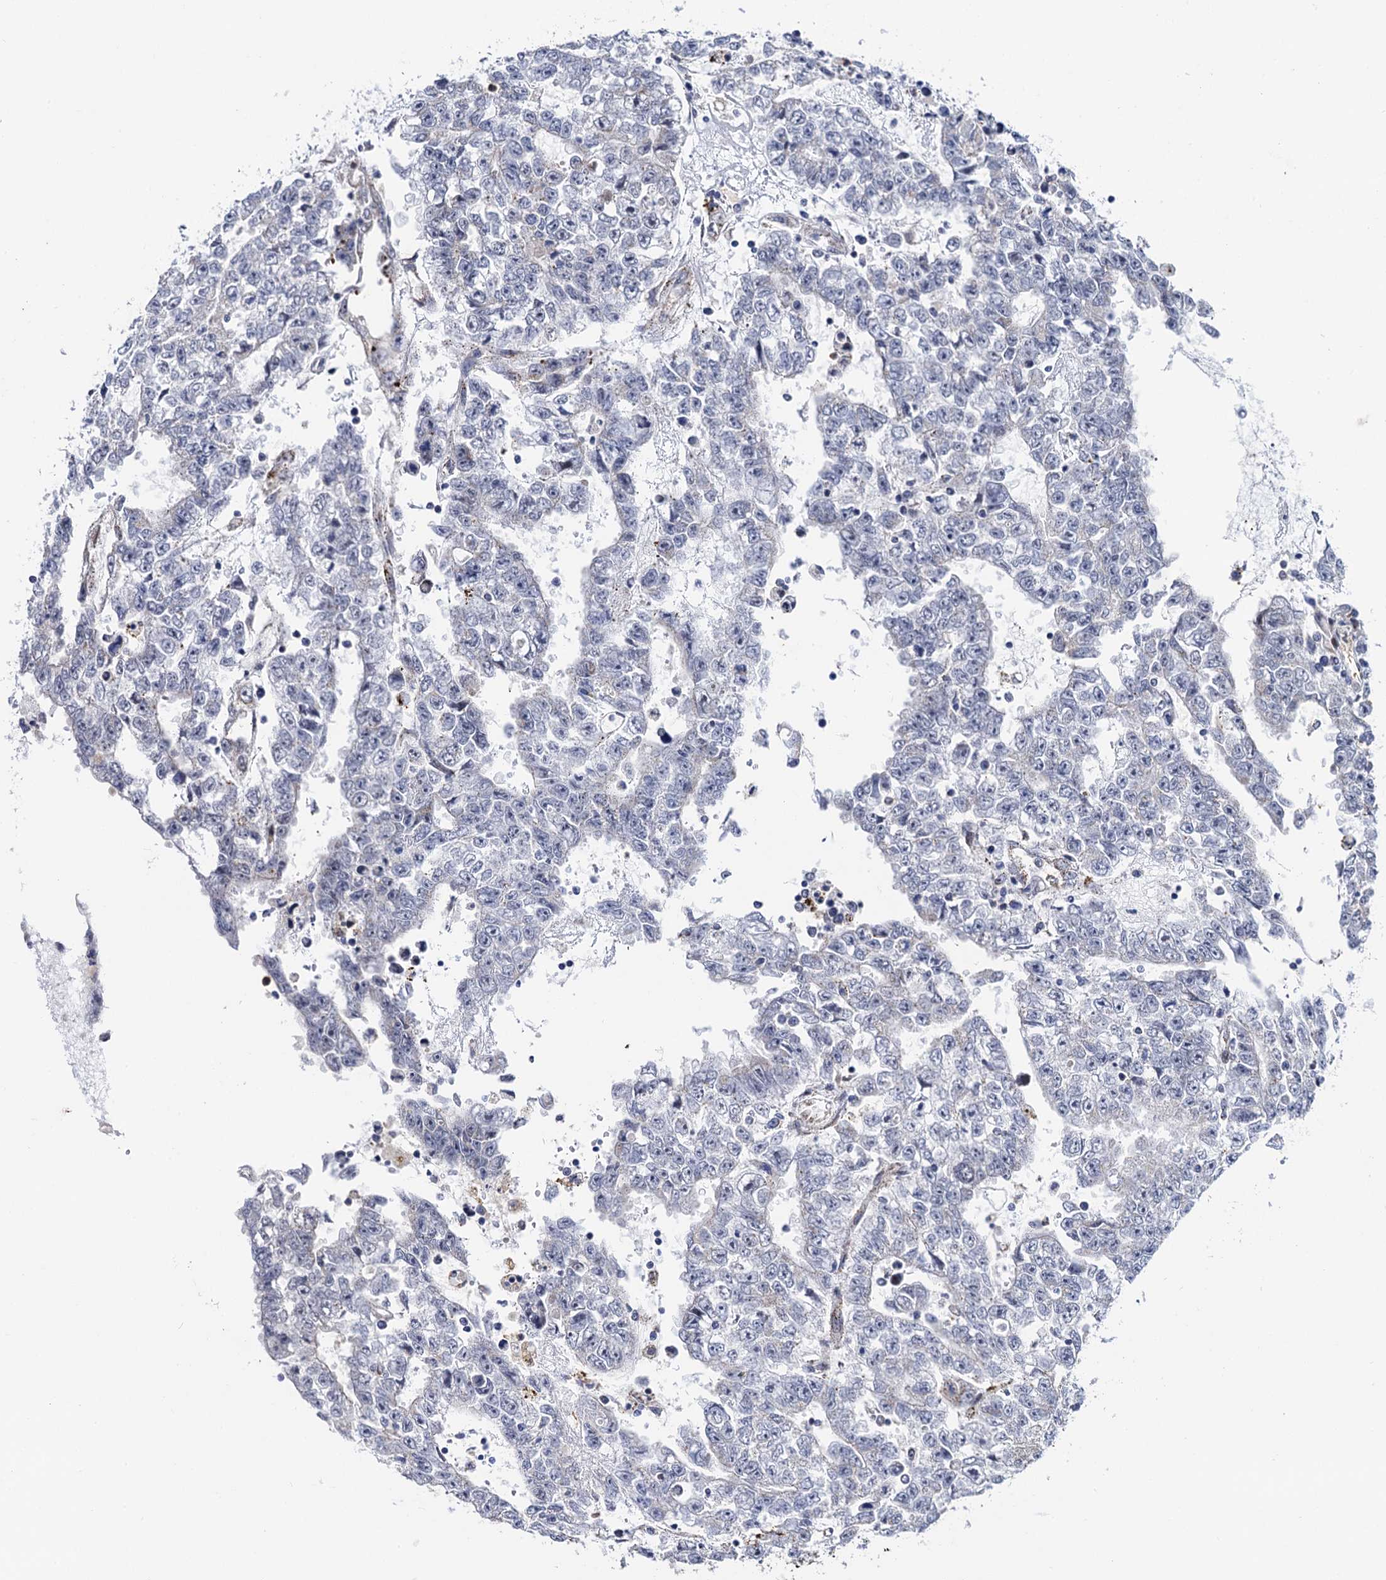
{"staining": {"intensity": "negative", "quantity": "none", "location": "none"}, "tissue": "testis cancer", "cell_type": "Tumor cells", "image_type": "cancer", "snomed": [{"axis": "morphology", "description": "Carcinoma, Embryonal, NOS"}, {"axis": "topography", "description": "Testis"}], "caption": "This photomicrograph is of embryonal carcinoma (testis) stained with immunohistochemistry to label a protein in brown with the nuclei are counter-stained blue. There is no staining in tumor cells.", "gene": "THAP2", "patient": {"sex": "male", "age": 25}}